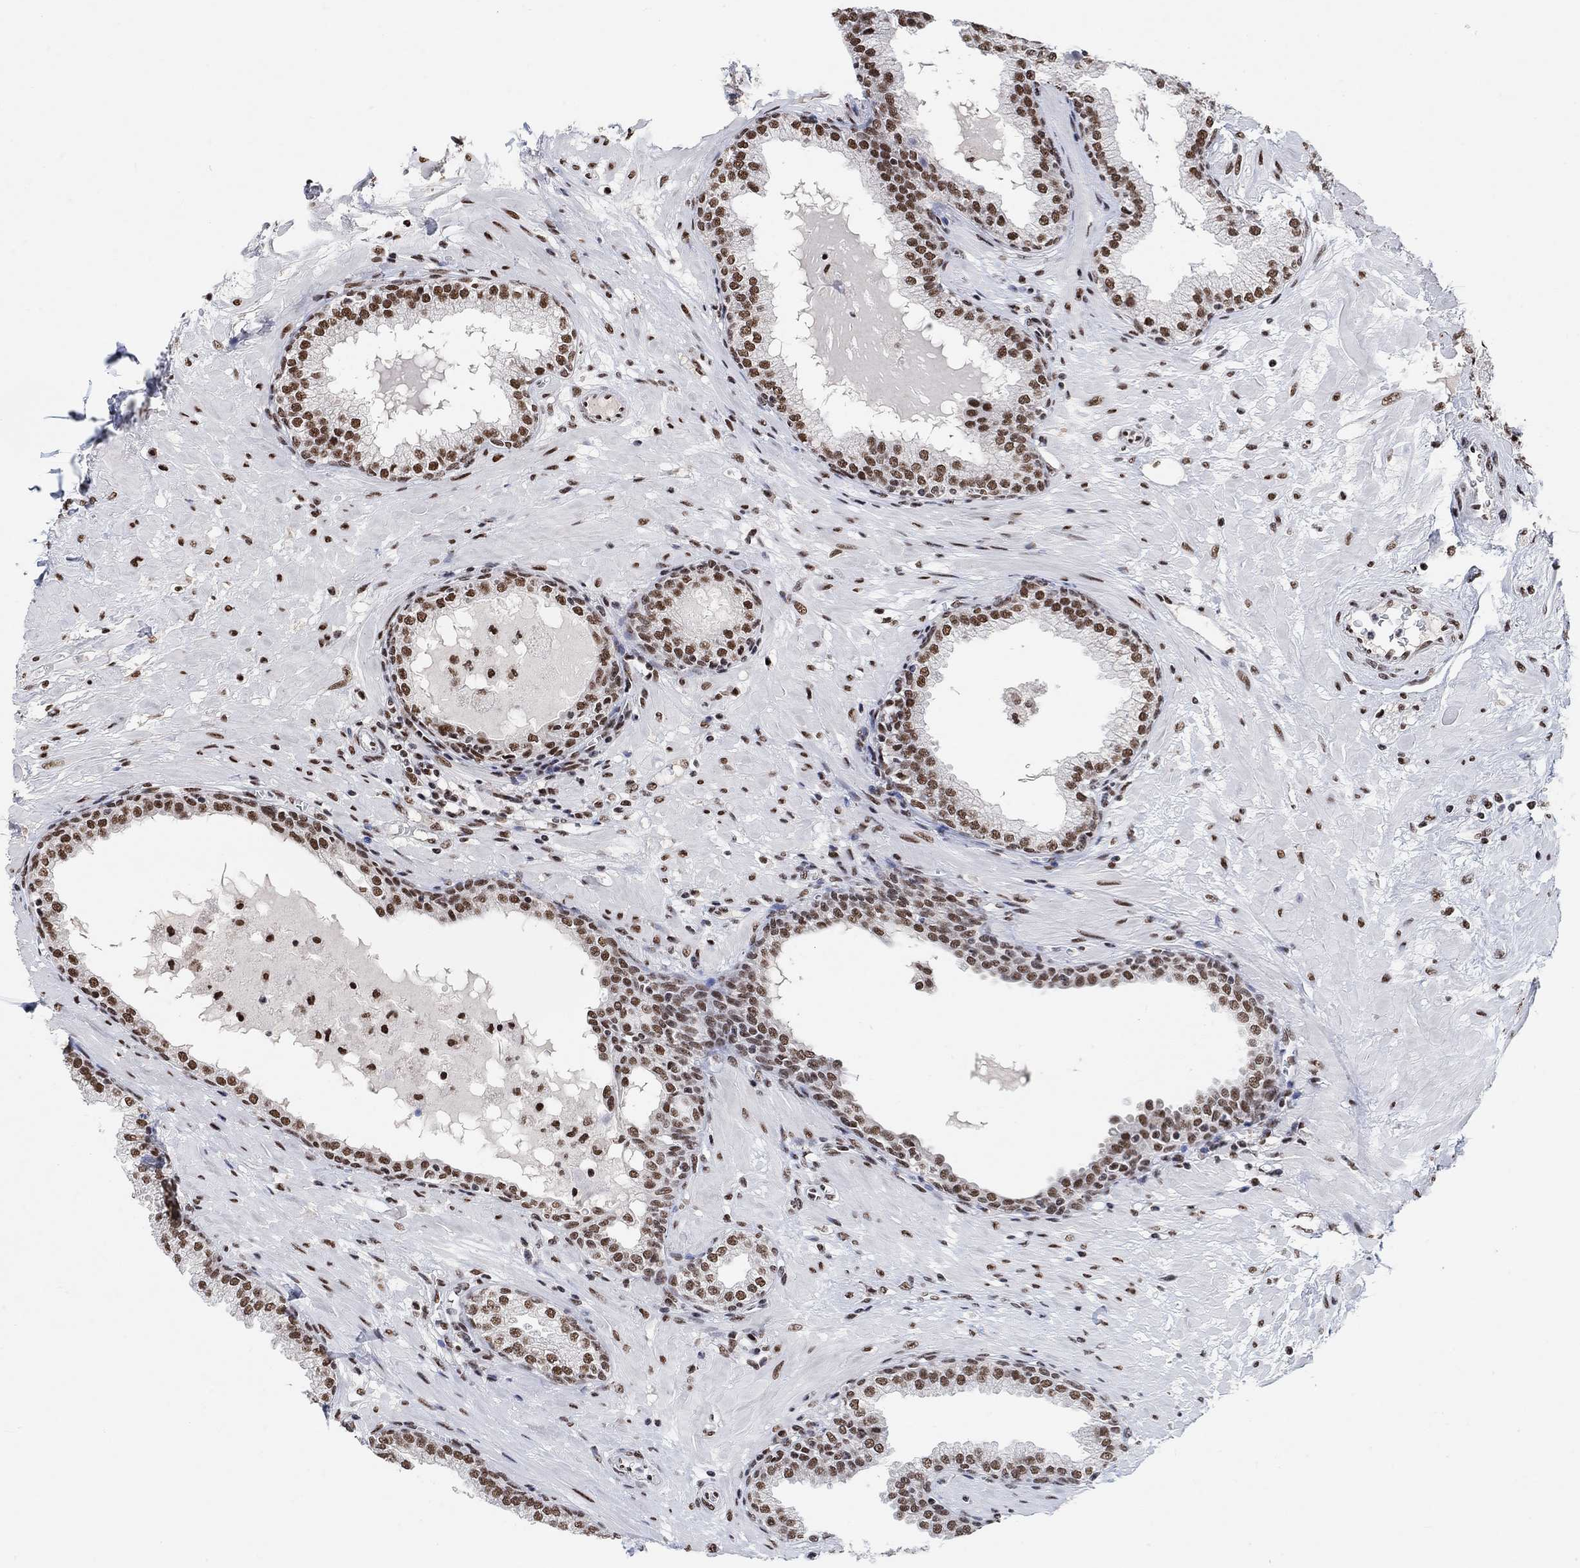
{"staining": {"intensity": "strong", "quantity": "25%-75%", "location": "nuclear"}, "tissue": "prostate", "cell_type": "Glandular cells", "image_type": "normal", "snomed": [{"axis": "morphology", "description": "Normal tissue, NOS"}, {"axis": "topography", "description": "Prostate"}], "caption": "DAB immunohistochemical staining of normal human prostate demonstrates strong nuclear protein staining in approximately 25%-75% of glandular cells.", "gene": "USP39", "patient": {"sex": "male", "age": 64}}